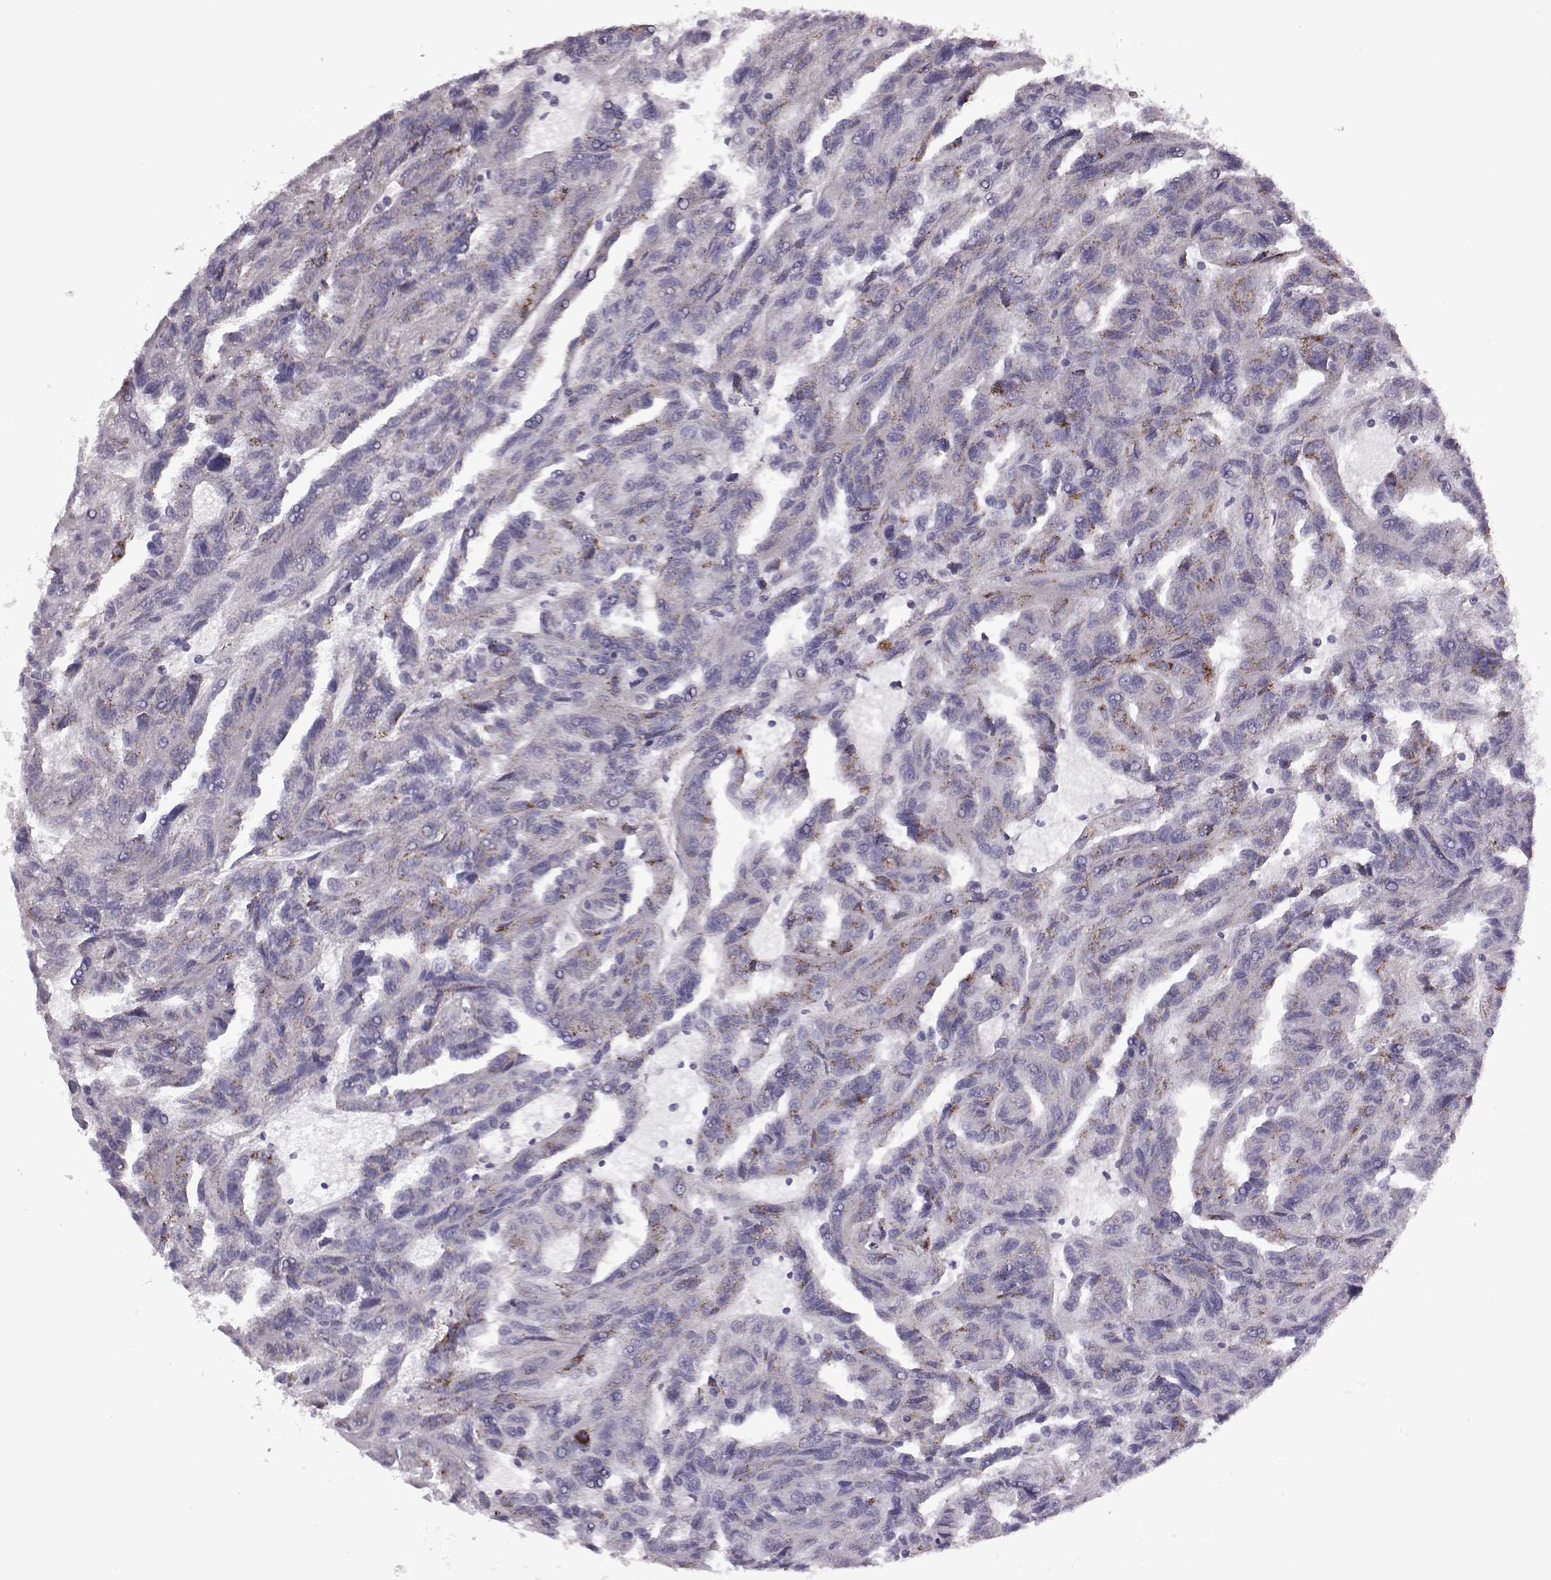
{"staining": {"intensity": "strong", "quantity": ">75%", "location": "cytoplasmic/membranous"}, "tissue": "renal cancer", "cell_type": "Tumor cells", "image_type": "cancer", "snomed": [{"axis": "morphology", "description": "Adenocarcinoma, NOS"}, {"axis": "topography", "description": "Kidney"}], "caption": "Immunohistochemical staining of human renal cancer (adenocarcinoma) displays strong cytoplasmic/membranous protein expression in approximately >75% of tumor cells. (Brightfield microscopy of DAB IHC at high magnification).", "gene": "RIMS2", "patient": {"sex": "male", "age": 79}}